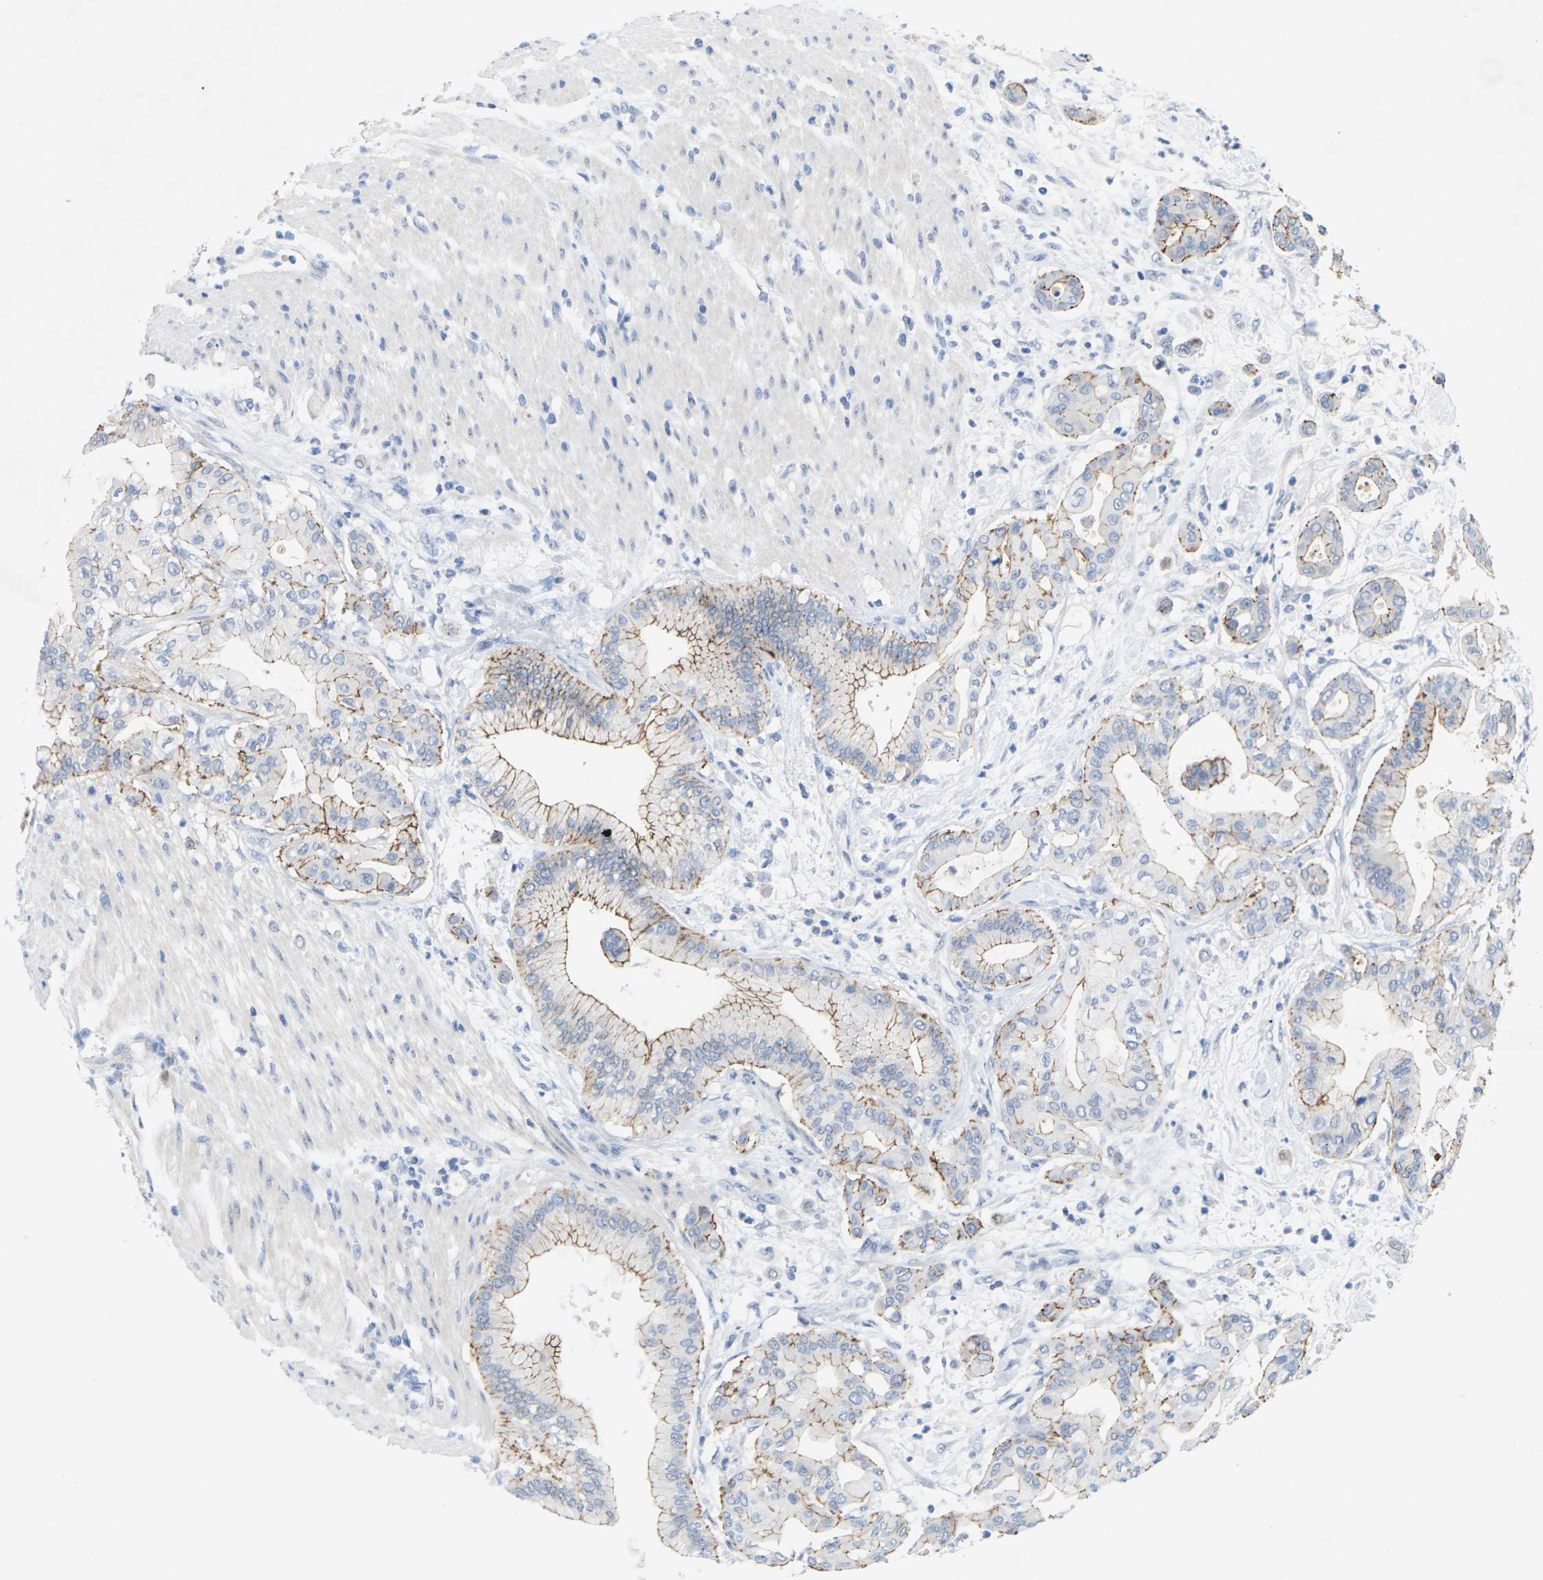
{"staining": {"intensity": "moderate", "quantity": "25%-75%", "location": "cytoplasmic/membranous"}, "tissue": "pancreatic cancer", "cell_type": "Tumor cells", "image_type": "cancer", "snomed": [{"axis": "morphology", "description": "Adenocarcinoma, NOS"}, {"axis": "morphology", "description": "Adenocarcinoma, metastatic, NOS"}, {"axis": "topography", "description": "Lymph node"}, {"axis": "topography", "description": "Pancreas"}, {"axis": "topography", "description": "Duodenum"}], "caption": "Pancreatic cancer was stained to show a protein in brown. There is medium levels of moderate cytoplasmic/membranous positivity in about 25%-75% of tumor cells. The protein of interest is shown in brown color, while the nuclei are stained blue.", "gene": "CLDN3", "patient": {"sex": "female", "age": 64}}